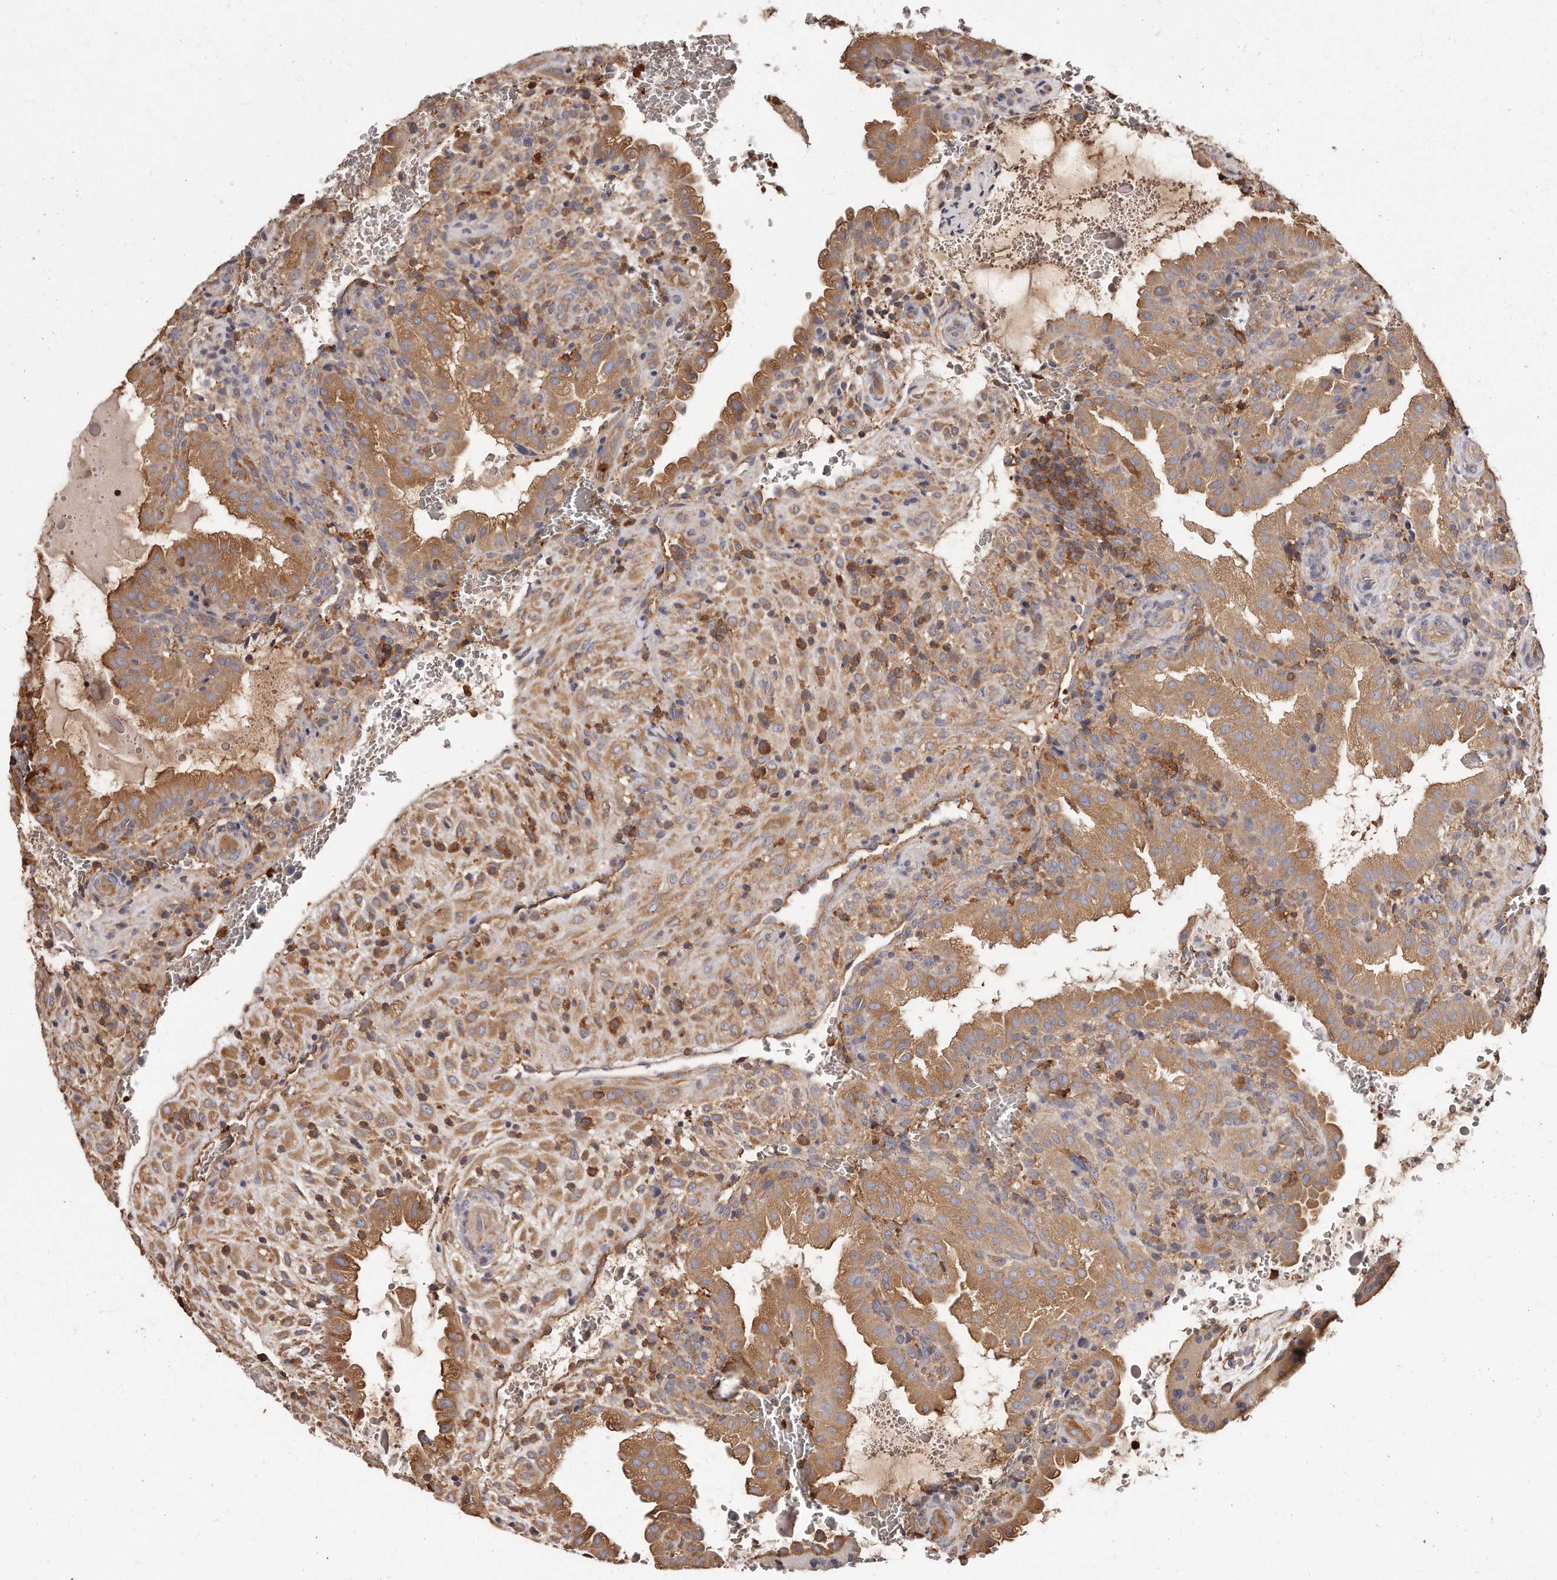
{"staining": {"intensity": "moderate", "quantity": ">75%", "location": "cytoplasmic/membranous"}, "tissue": "placenta", "cell_type": "Decidual cells", "image_type": "normal", "snomed": [{"axis": "morphology", "description": "Normal tissue, NOS"}, {"axis": "topography", "description": "Placenta"}], "caption": "Protein positivity by IHC reveals moderate cytoplasmic/membranous expression in about >75% of decidual cells in benign placenta.", "gene": "CAP1", "patient": {"sex": "female", "age": 35}}